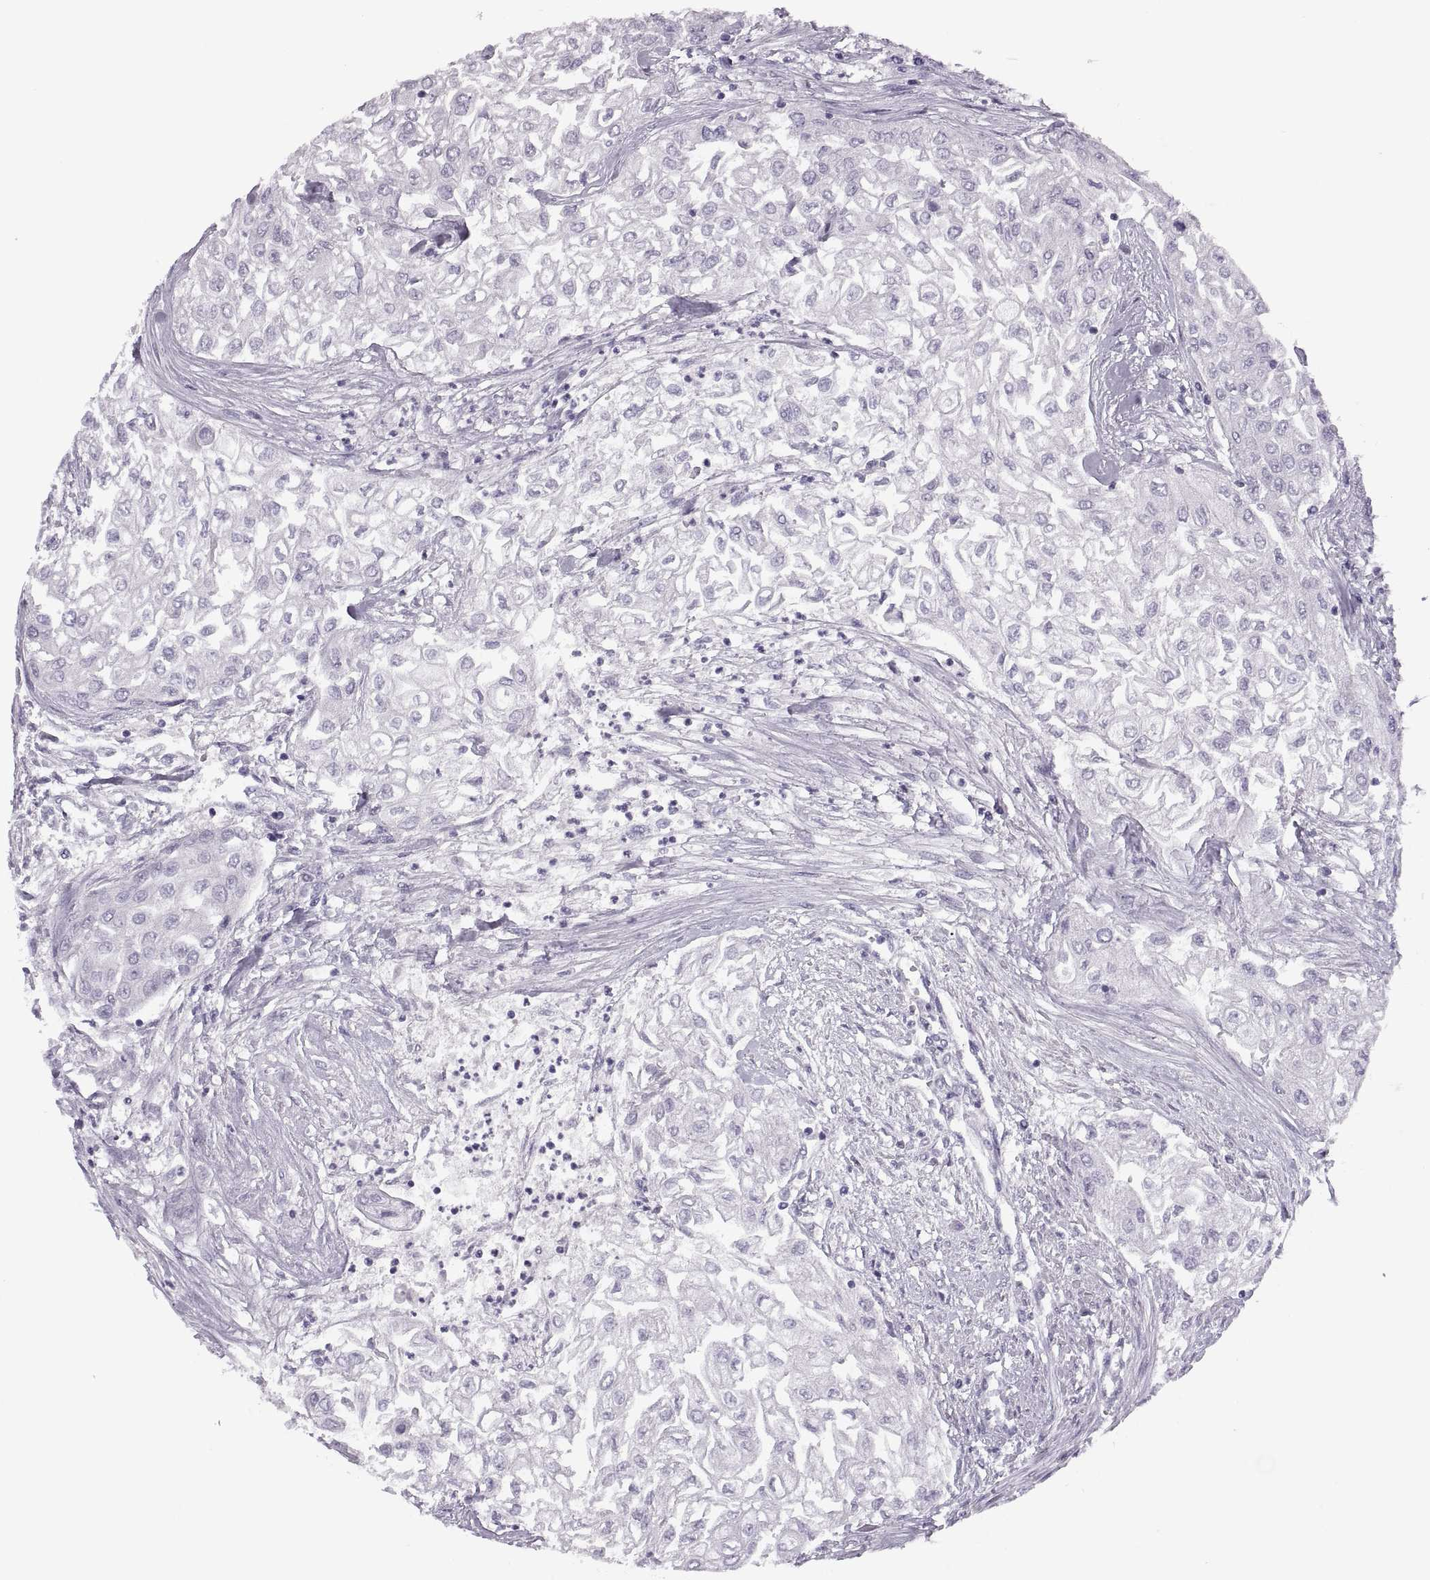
{"staining": {"intensity": "negative", "quantity": "none", "location": "none"}, "tissue": "urothelial cancer", "cell_type": "Tumor cells", "image_type": "cancer", "snomed": [{"axis": "morphology", "description": "Urothelial carcinoma, High grade"}, {"axis": "topography", "description": "Urinary bladder"}], "caption": "An immunohistochemistry (IHC) histopathology image of high-grade urothelial carcinoma is shown. There is no staining in tumor cells of high-grade urothelial carcinoma.", "gene": "PRSS54", "patient": {"sex": "male", "age": 62}}